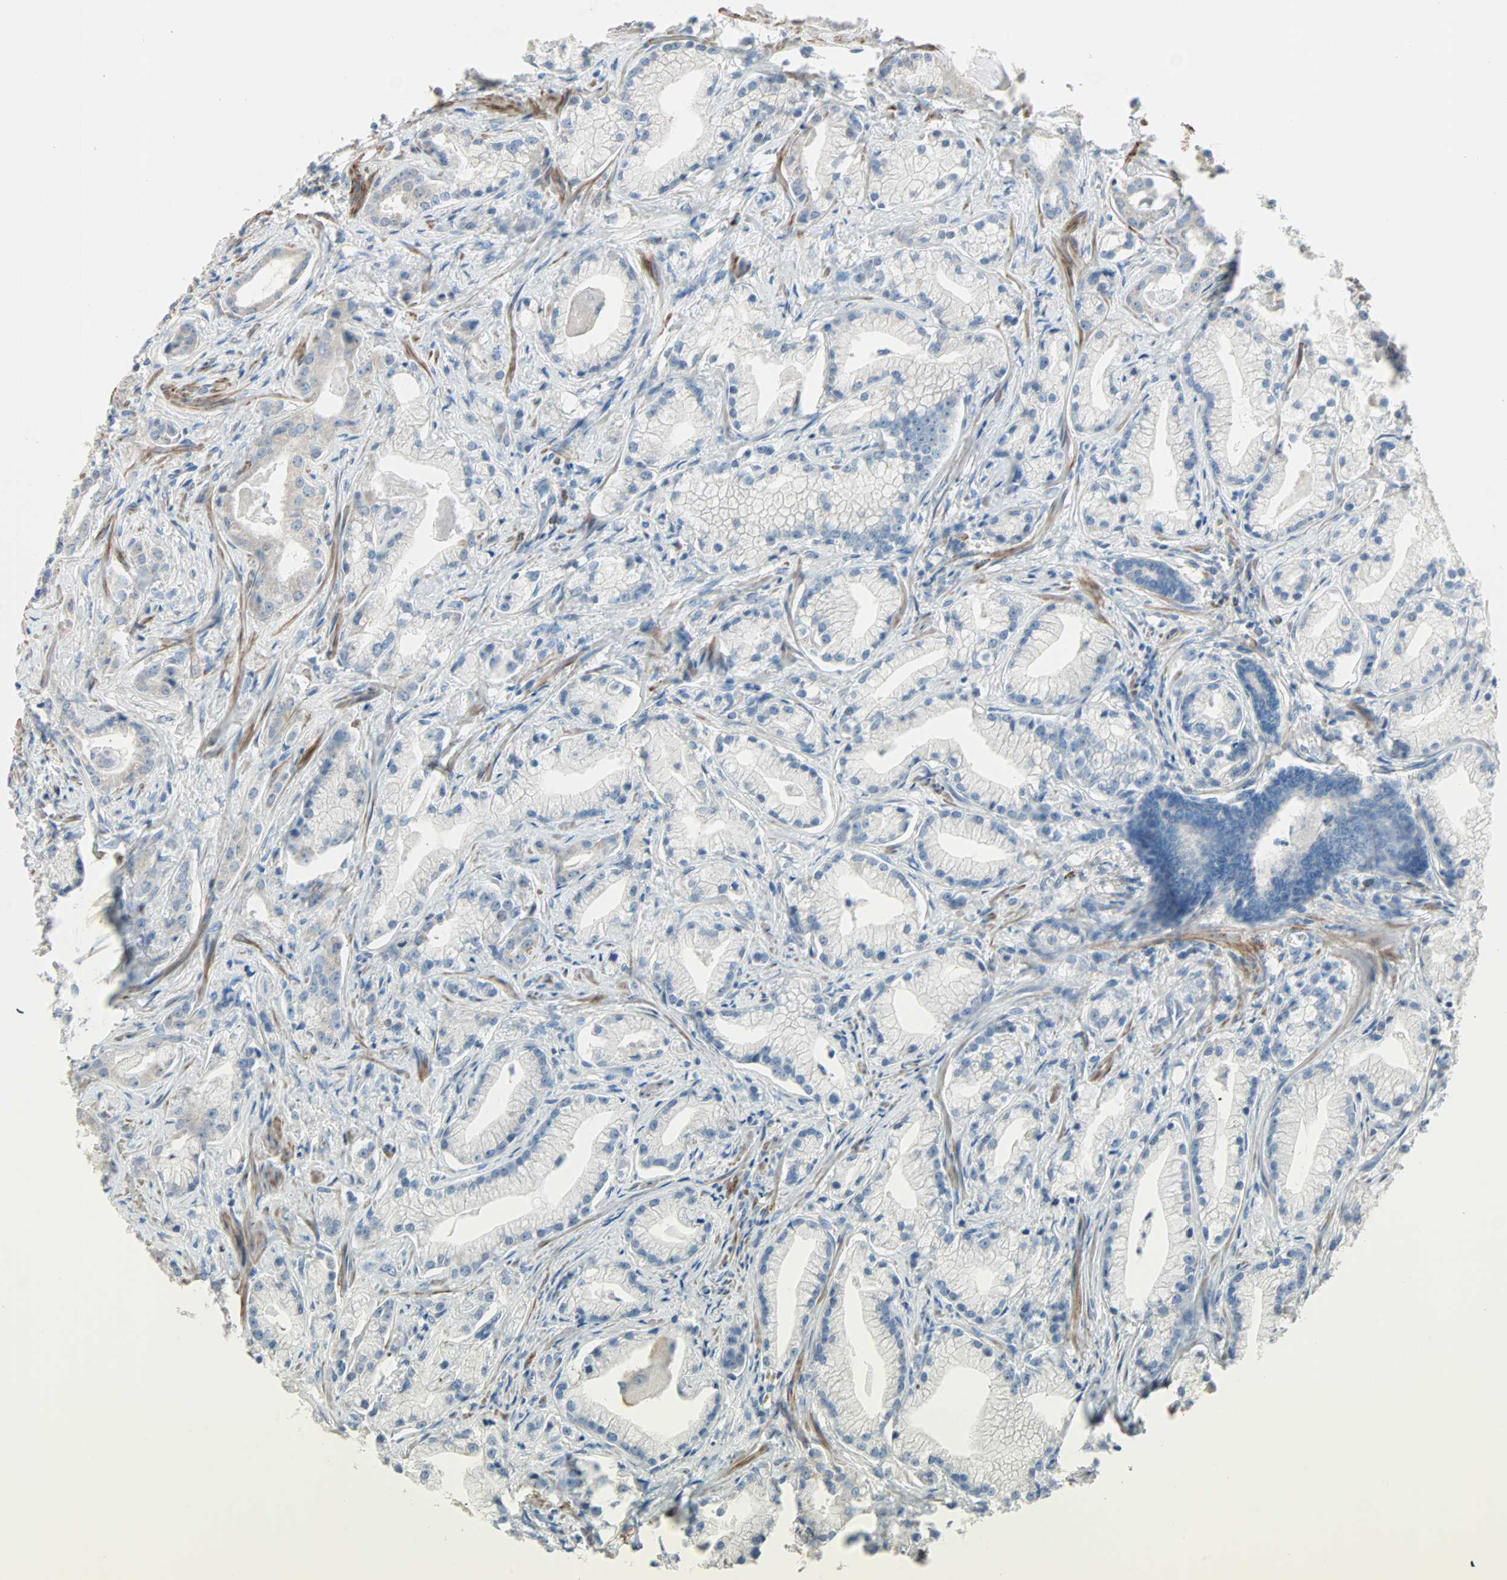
{"staining": {"intensity": "negative", "quantity": "none", "location": "none"}, "tissue": "prostate cancer", "cell_type": "Tumor cells", "image_type": "cancer", "snomed": [{"axis": "morphology", "description": "Adenocarcinoma, Low grade"}, {"axis": "topography", "description": "Prostate"}], "caption": "Tumor cells show no significant protein staining in prostate cancer (low-grade adenocarcinoma). (DAB (3,3'-diaminobenzidine) immunohistochemistry, high magnification).", "gene": "ACVRL1", "patient": {"sex": "male", "age": 59}}